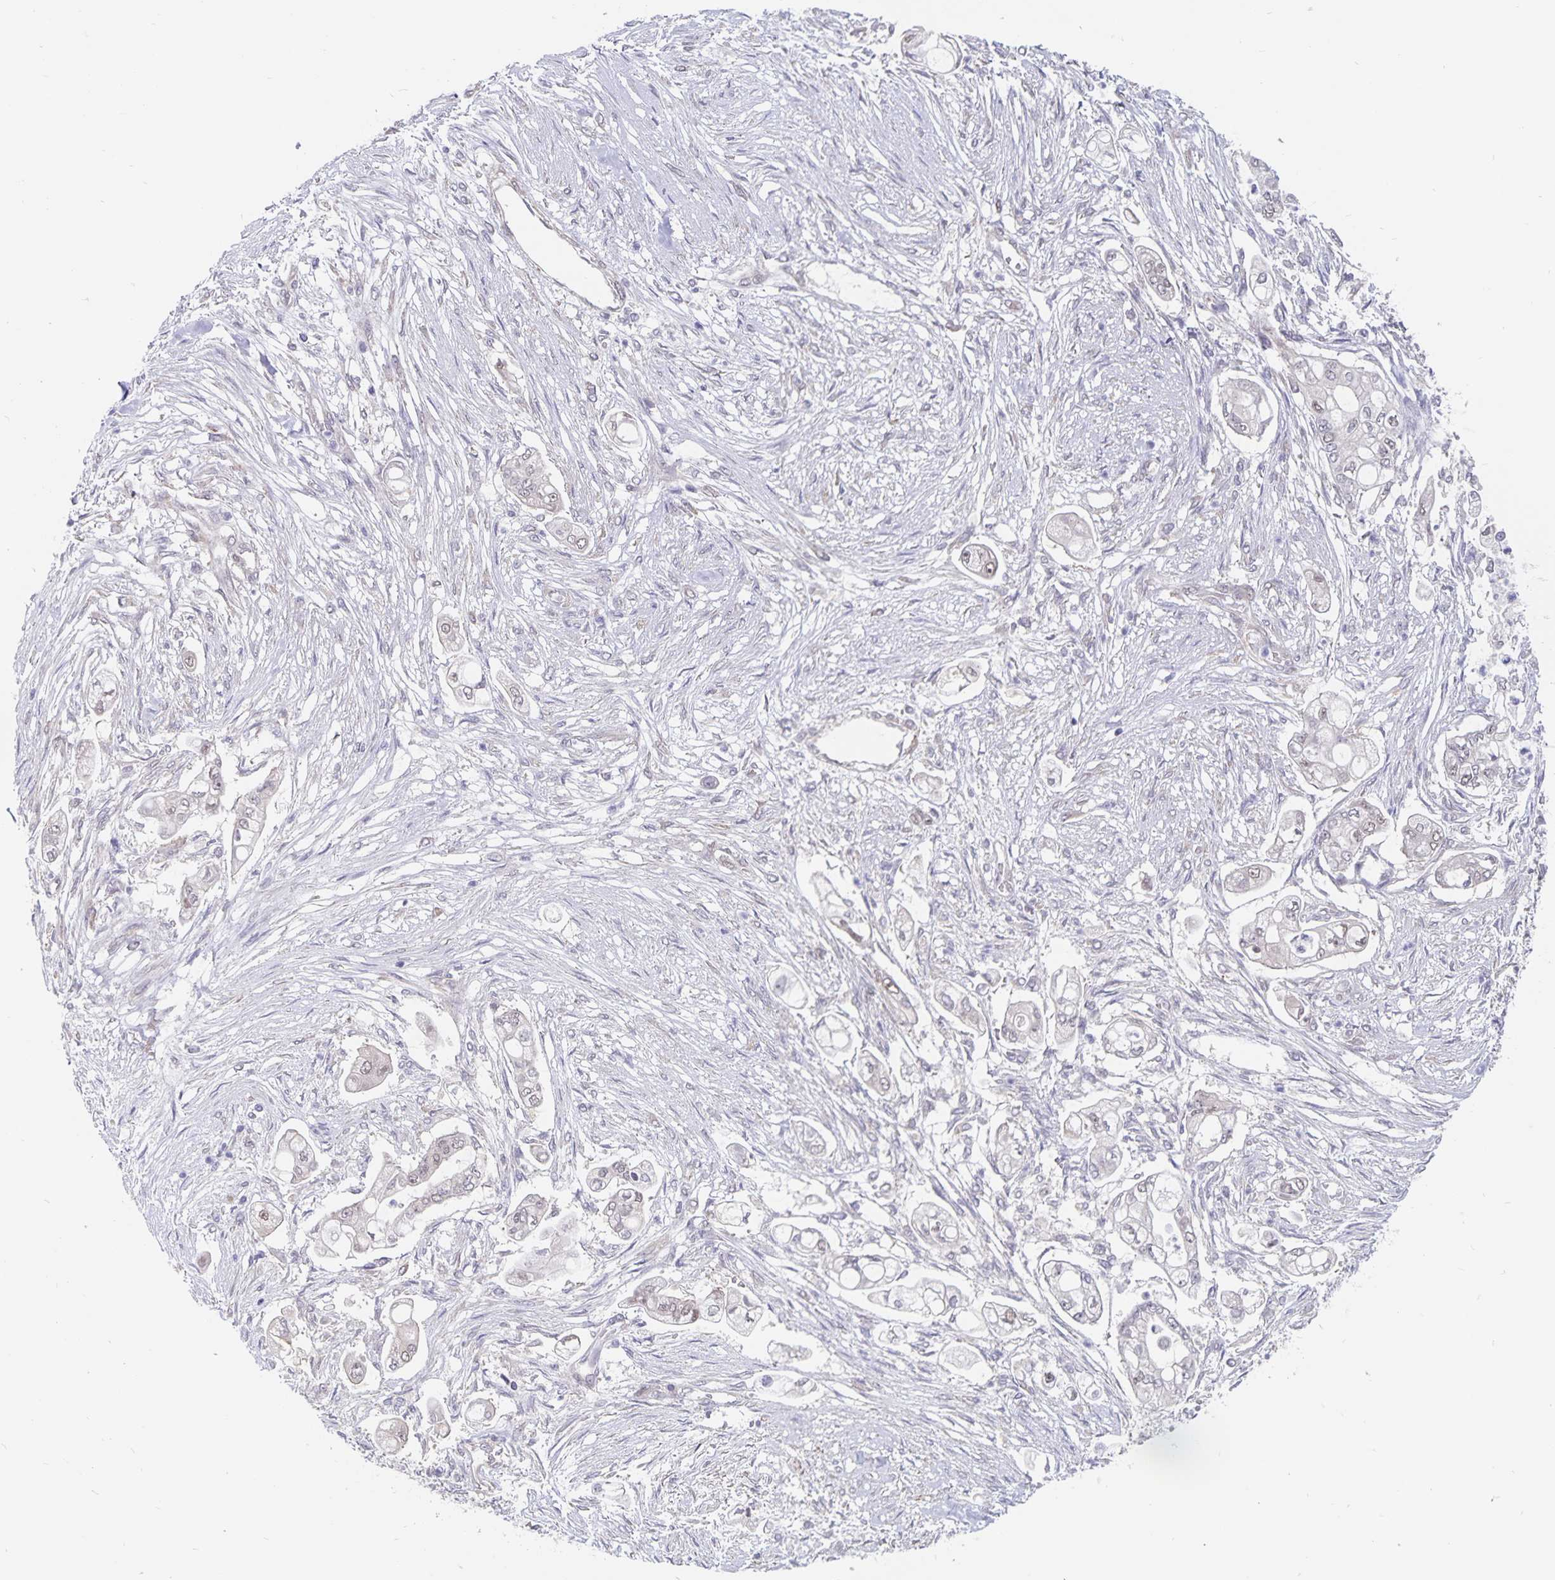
{"staining": {"intensity": "negative", "quantity": "none", "location": "none"}, "tissue": "pancreatic cancer", "cell_type": "Tumor cells", "image_type": "cancer", "snomed": [{"axis": "morphology", "description": "Adenocarcinoma, NOS"}, {"axis": "topography", "description": "Pancreas"}], "caption": "Tumor cells show no significant protein expression in pancreatic adenocarcinoma. Nuclei are stained in blue.", "gene": "BAG6", "patient": {"sex": "female", "age": 69}}